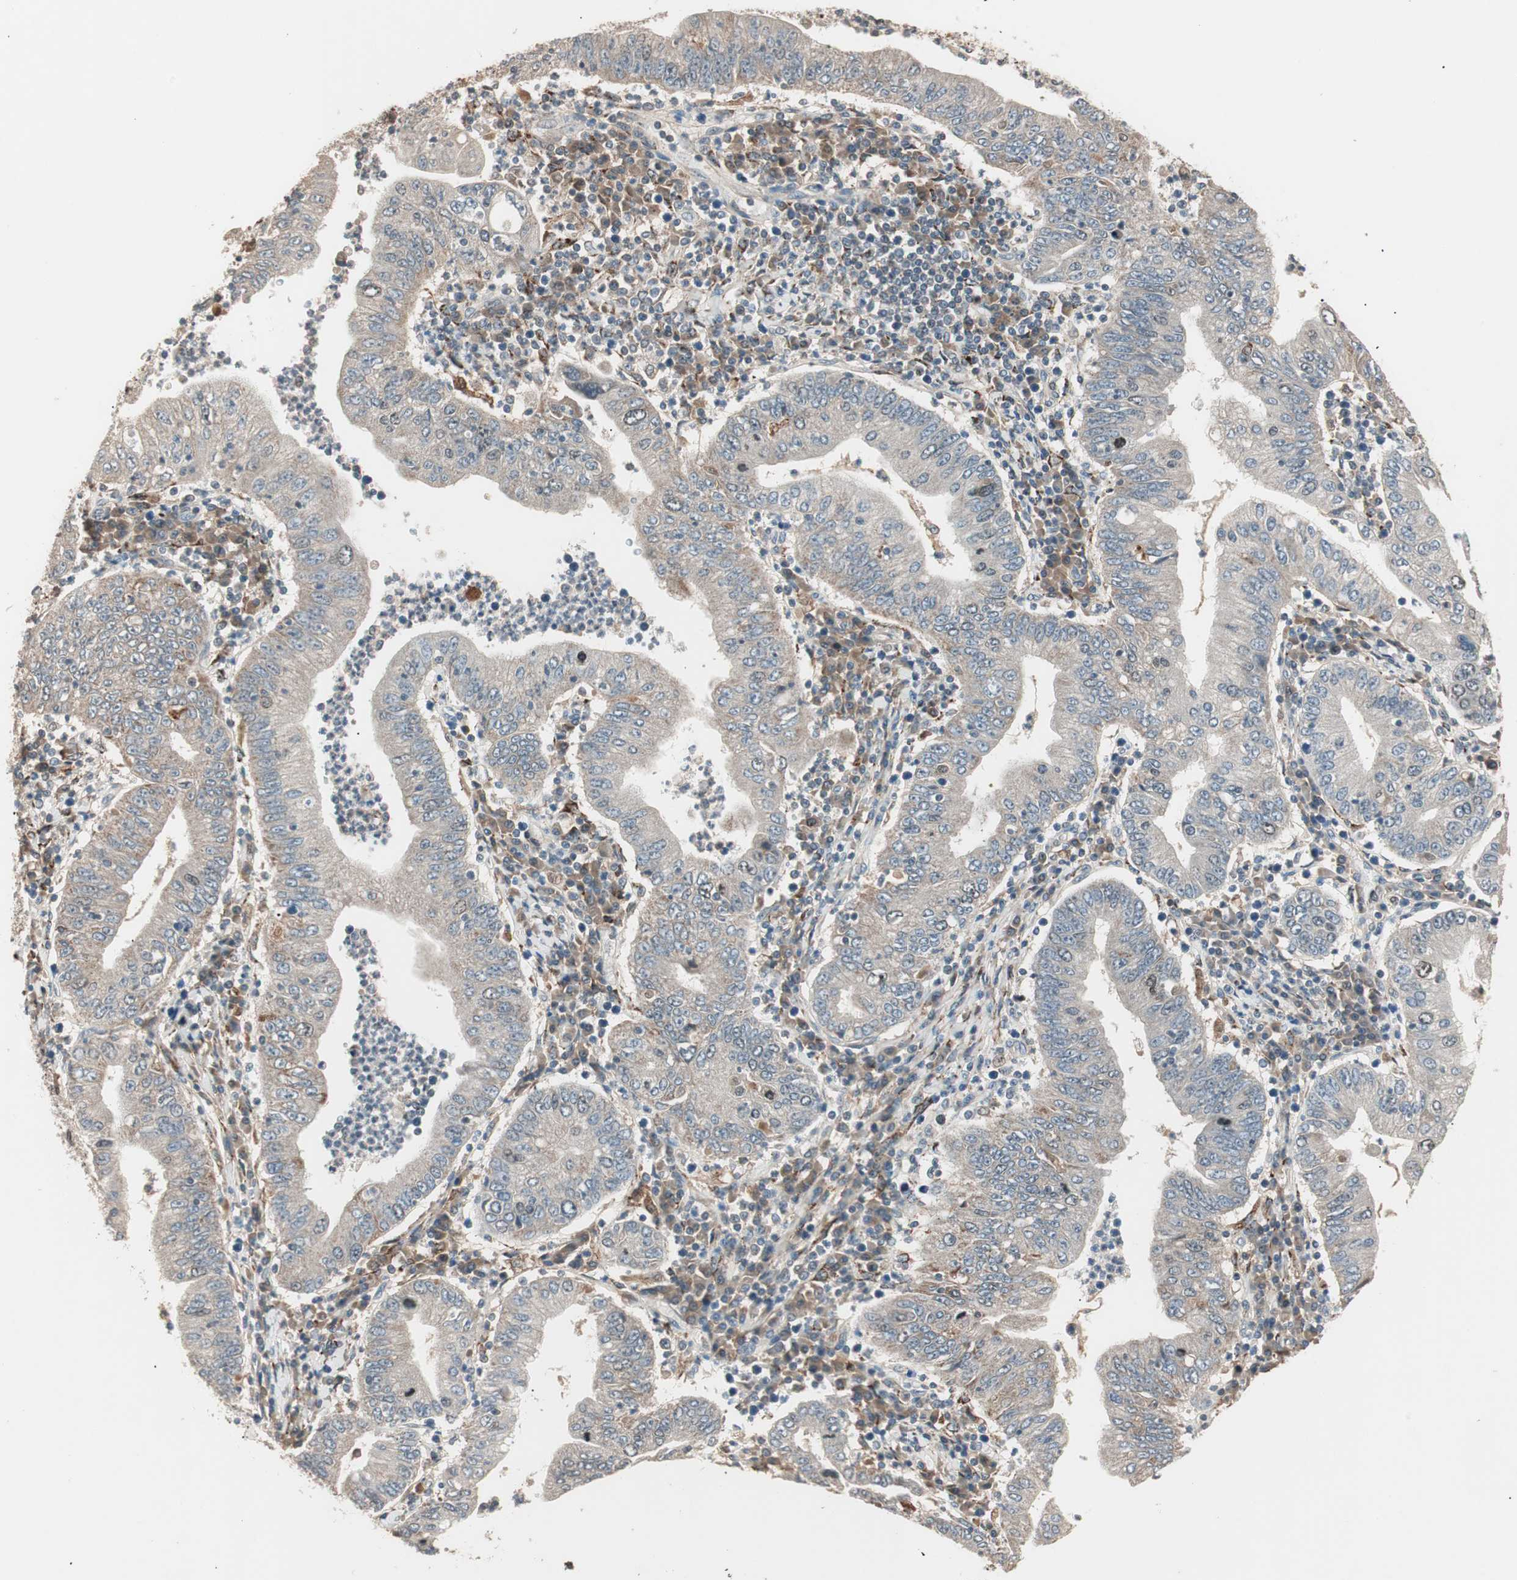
{"staining": {"intensity": "weak", "quantity": ">75%", "location": "cytoplasmic/membranous"}, "tissue": "stomach cancer", "cell_type": "Tumor cells", "image_type": "cancer", "snomed": [{"axis": "morphology", "description": "Normal tissue, NOS"}, {"axis": "morphology", "description": "Adenocarcinoma, NOS"}, {"axis": "topography", "description": "Esophagus"}, {"axis": "topography", "description": "Stomach, upper"}, {"axis": "topography", "description": "Peripheral nerve tissue"}], "caption": "Protein staining of stomach cancer tissue exhibits weak cytoplasmic/membranous staining in approximately >75% of tumor cells.", "gene": "NFRKB", "patient": {"sex": "male", "age": 62}}